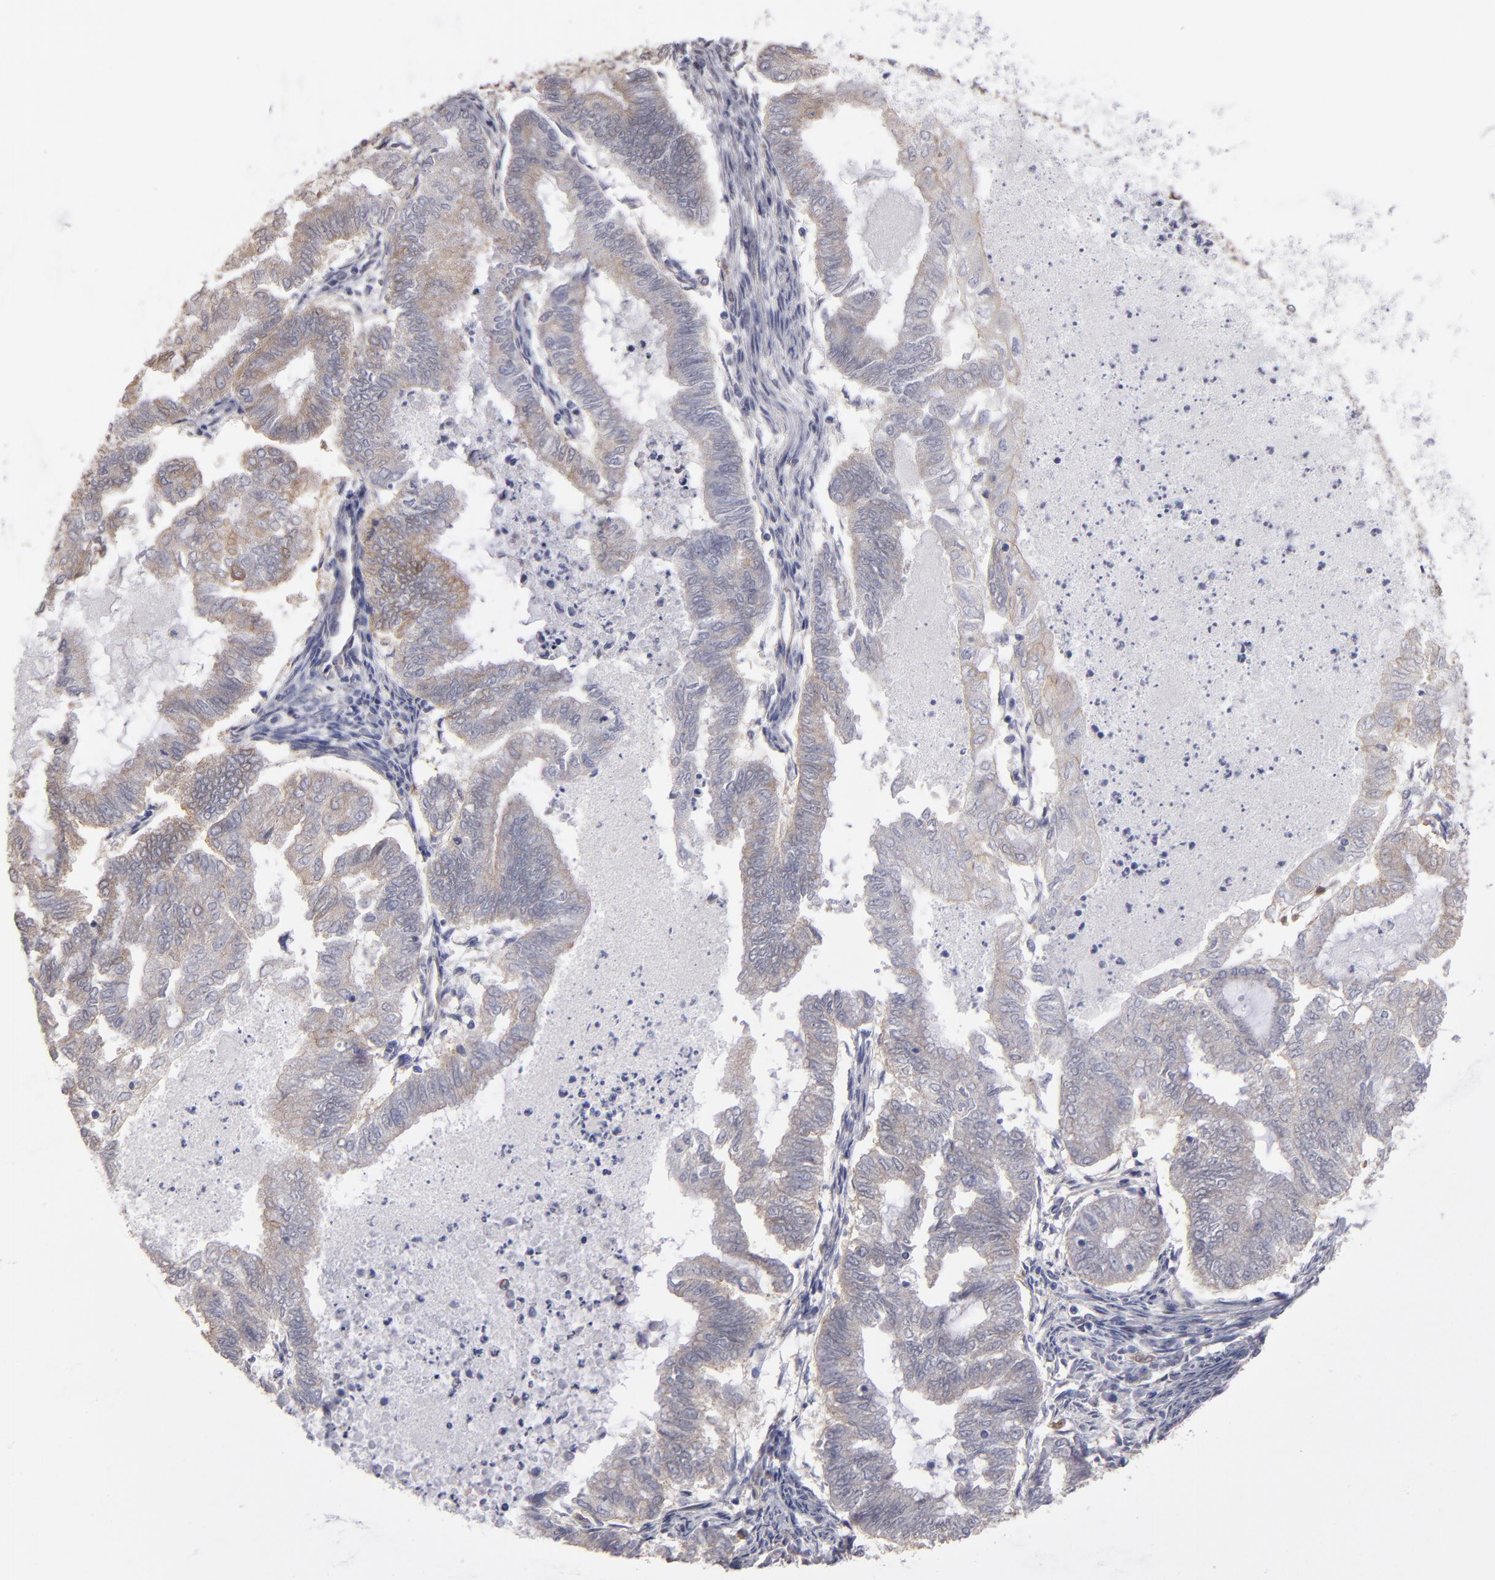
{"staining": {"intensity": "weak", "quantity": ">75%", "location": "cytoplasmic/membranous"}, "tissue": "endometrial cancer", "cell_type": "Tumor cells", "image_type": "cancer", "snomed": [{"axis": "morphology", "description": "Adenocarcinoma, NOS"}, {"axis": "topography", "description": "Endometrium"}], "caption": "The histopathology image demonstrates a brown stain indicating the presence of a protein in the cytoplasmic/membranous of tumor cells in endometrial adenocarcinoma.", "gene": "NDRG2", "patient": {"sex": "female", "age": 79}}